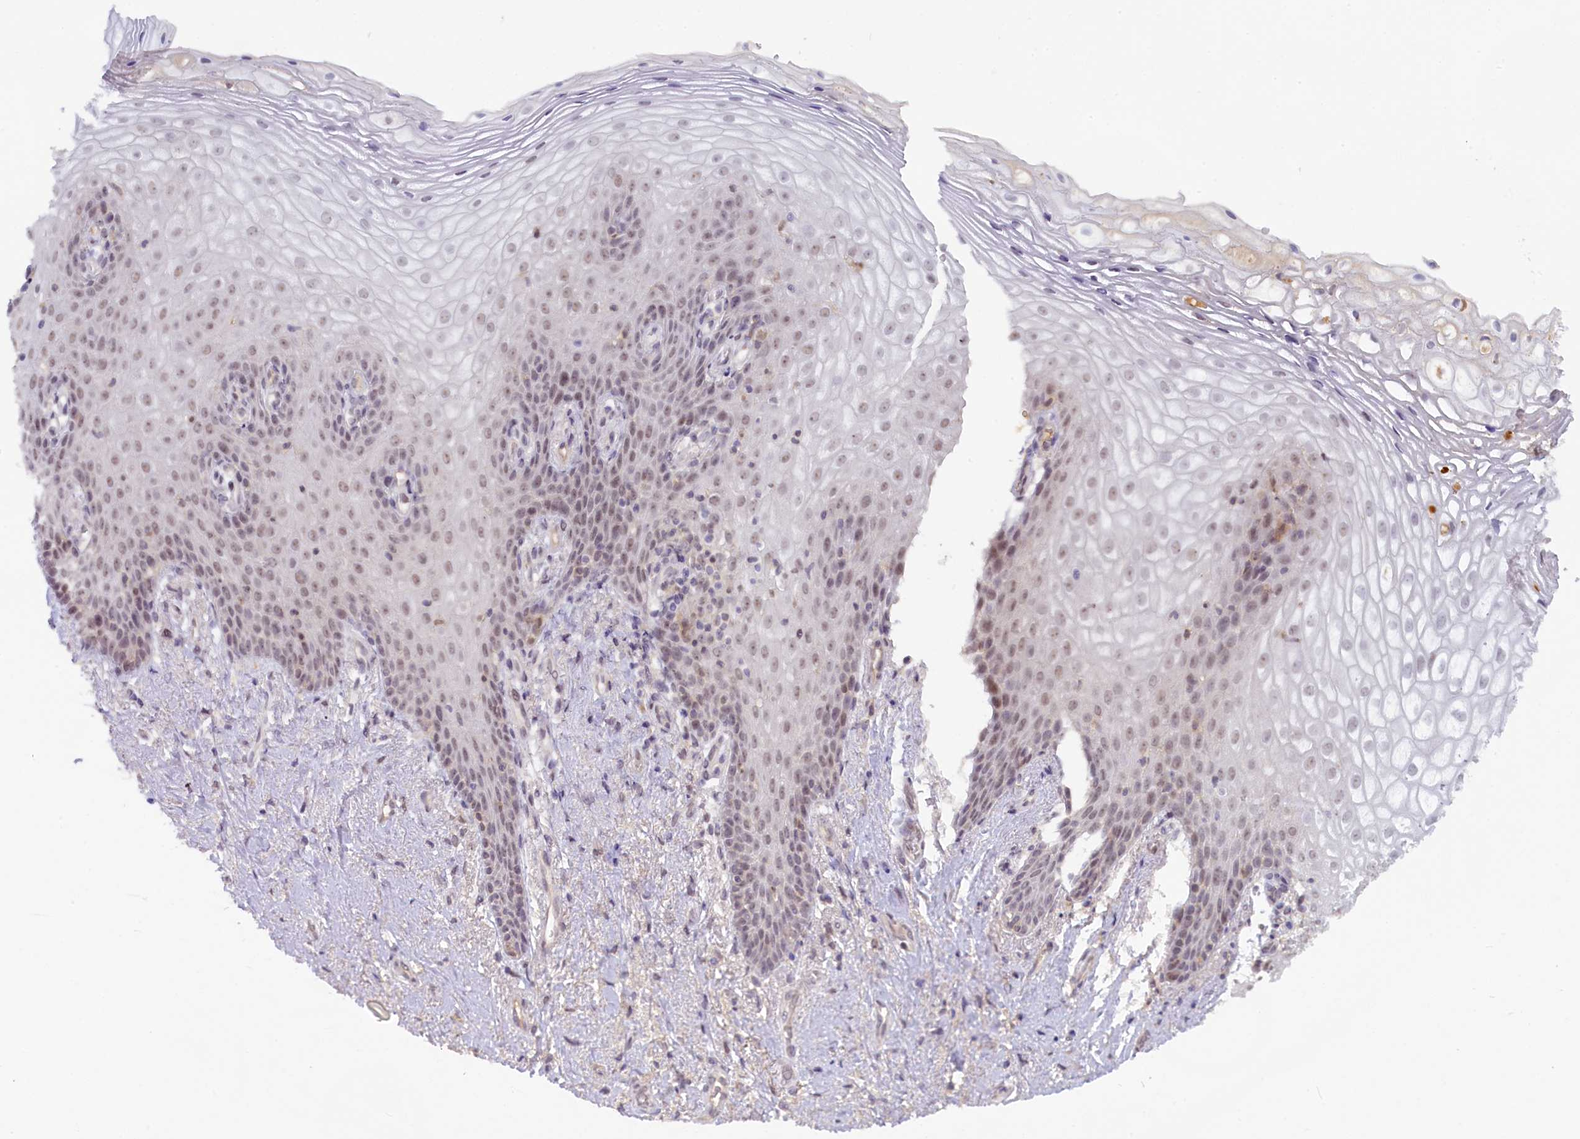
{"staining": {"intensity": "weak", "quantity": "25%-75%", "location": "nuclear"}, "tissue": "vagina", "cell_type": "Squamous epithelial cells", "image_type": "normal", "snomed": [{"axis": "morphology", "description": "Normal tissue, NOS"}, {"axis": "topography", "description": "Vagina"}], "caption": "Protein expression analysis of benign vagina exhibits weak nuclear staining in about 25%-75% of squamous epithelial cells.", "gene": "CRAMP1", "patient": {"sex": "female", "age": 60}}